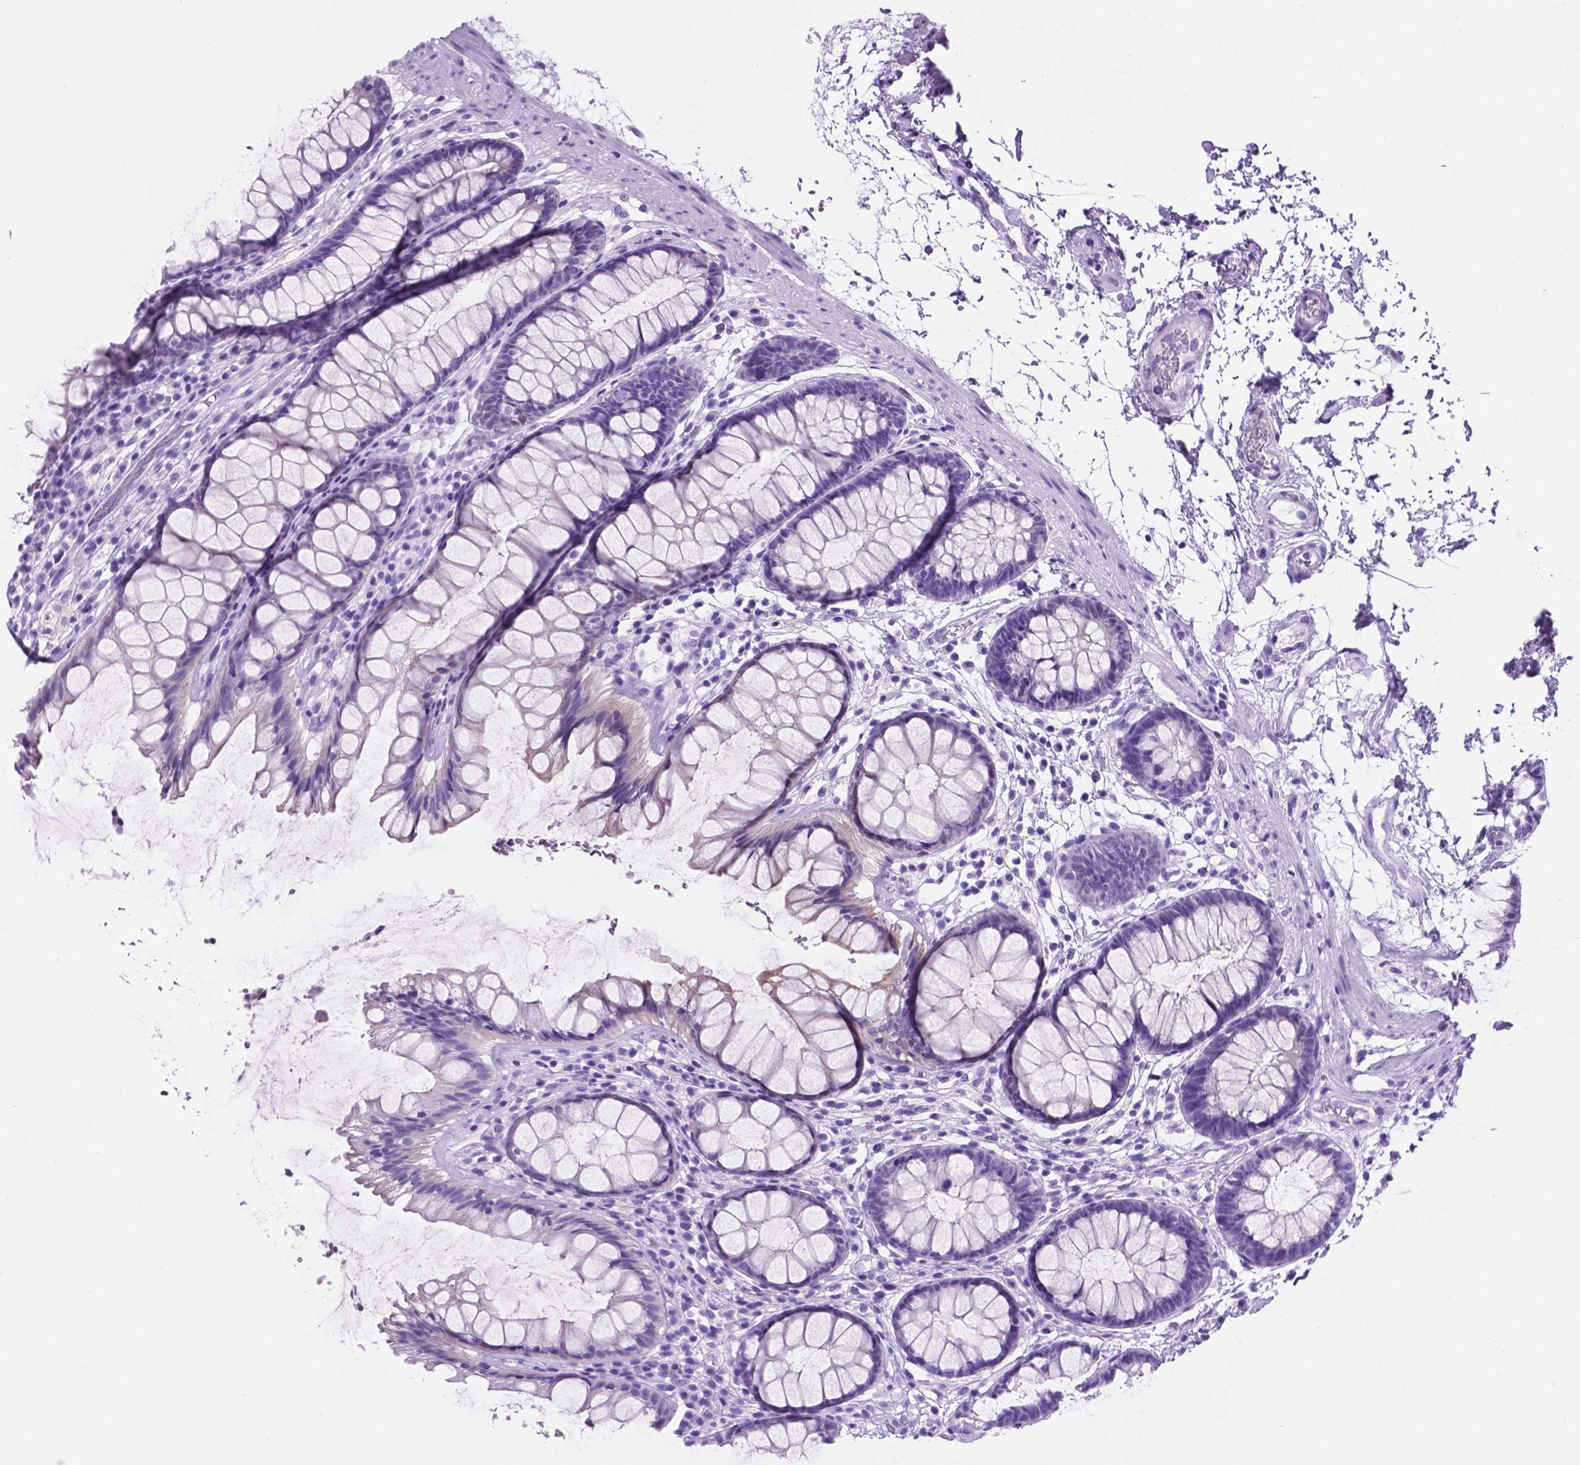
{"staining": {"intensity": "negative", "quantity": "none", "location": "none"}, "tissue": "rectum", "cell_type": "Glandular cells", "image_type": "normal", "snomed": [{"axis": "morphology", "description": "Normal tissue, NOS"}, {"axis": "topography", "description": "Rectum"}], "caption": "Immunohistochemistry (IHC) of unremarkable human rectum shows no positivity in glandular cells. (DAB IHC with hematoxylin counter stain).", "gene": "C17orf107", "patient": {"sex": "male", "age": 72}}